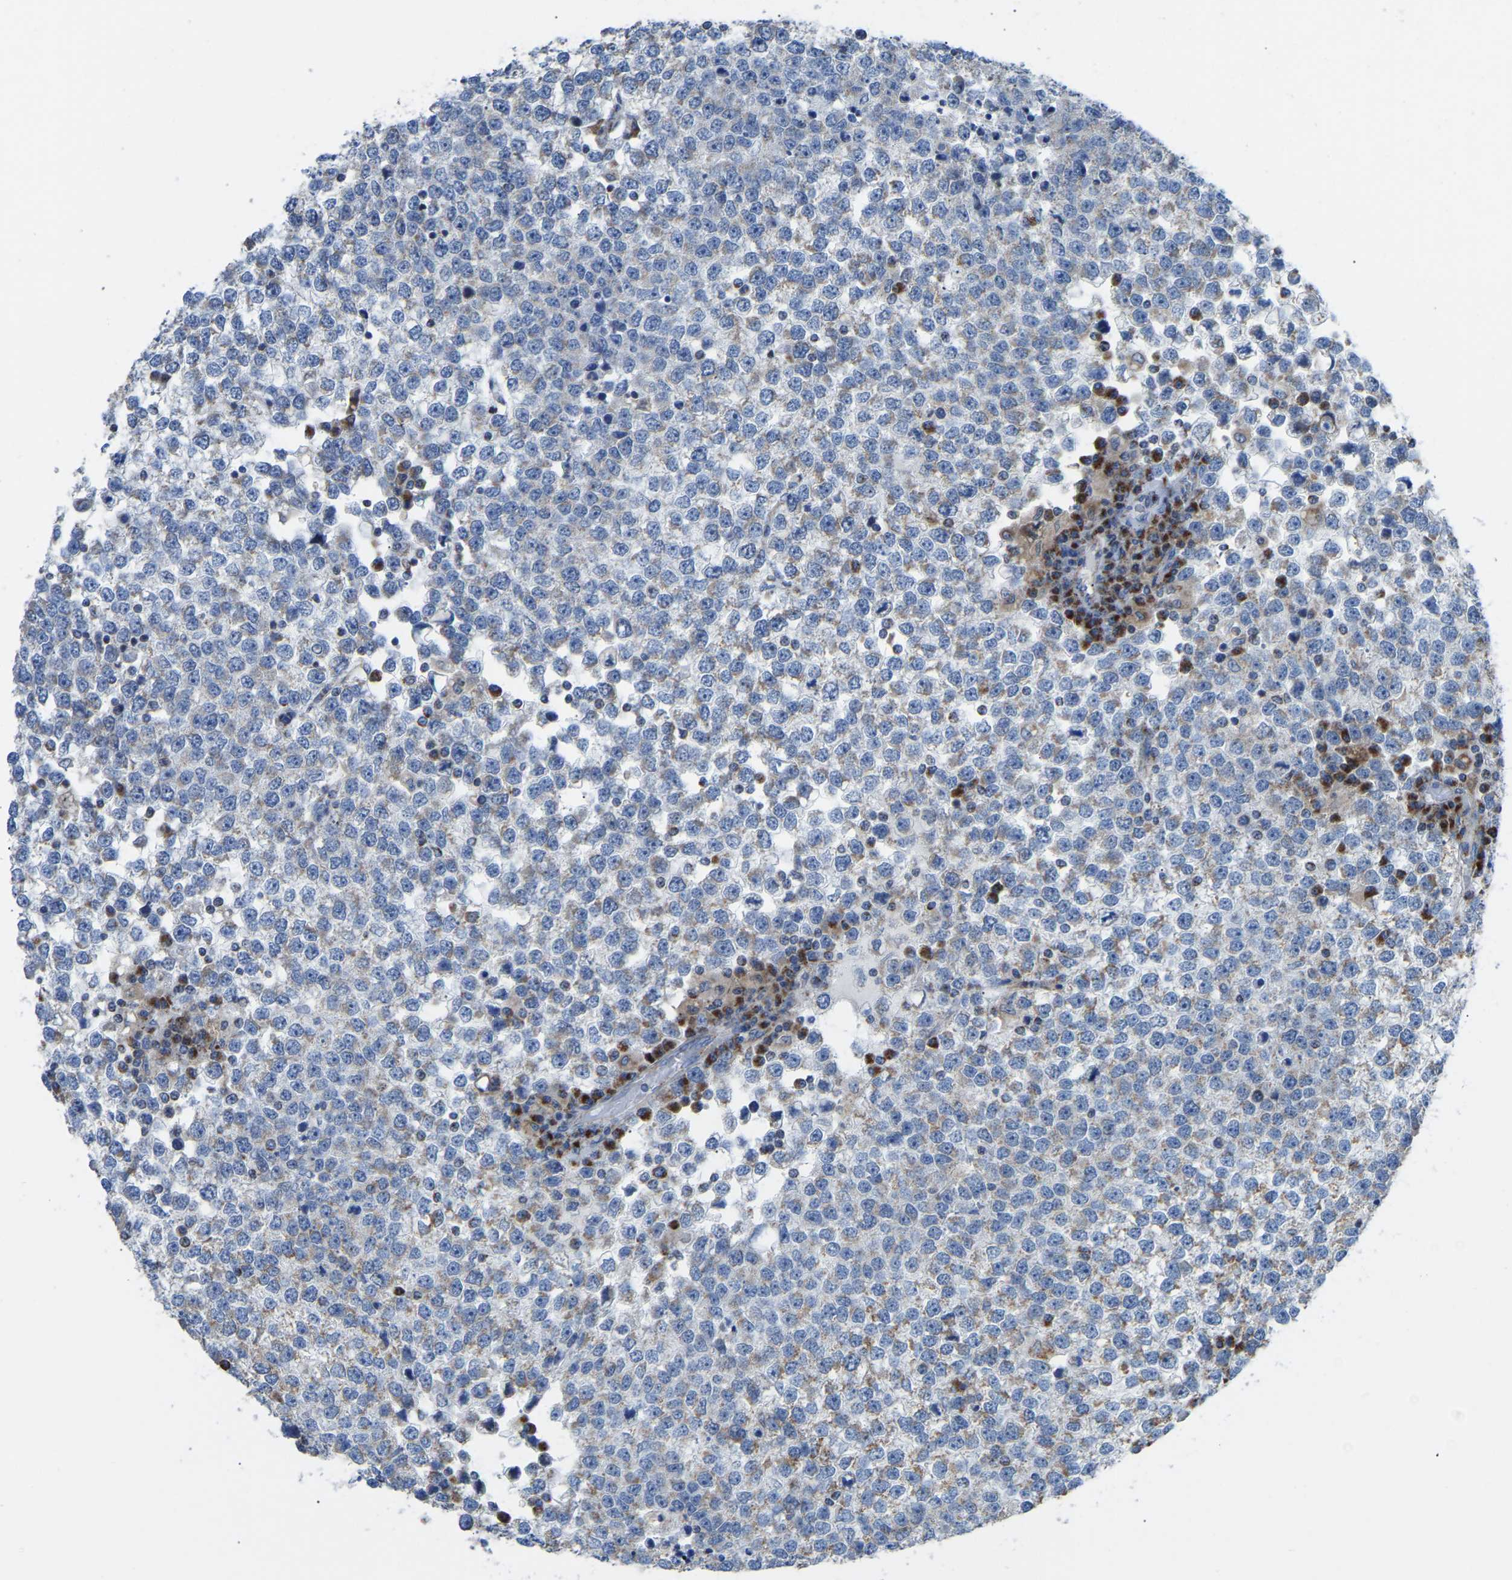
{"staining": {"intensity": "negative", "quantity": "none", "location": "none"}, "tissue": "testis cancer", "cell_type": "Tumor cells", "image_type": "cancer", "snomed": [{"axis": "morphology", "description": "Seminoma, NOS"}, {"axis": "topography", "description": "Testis"}], "caption": "A photomicrograph of seminoma (testis) stained for a protein demonstrates no brown staining in tumor cells.", "gene": "ETFB", "patient": {"sex": "male", "age": 65}}